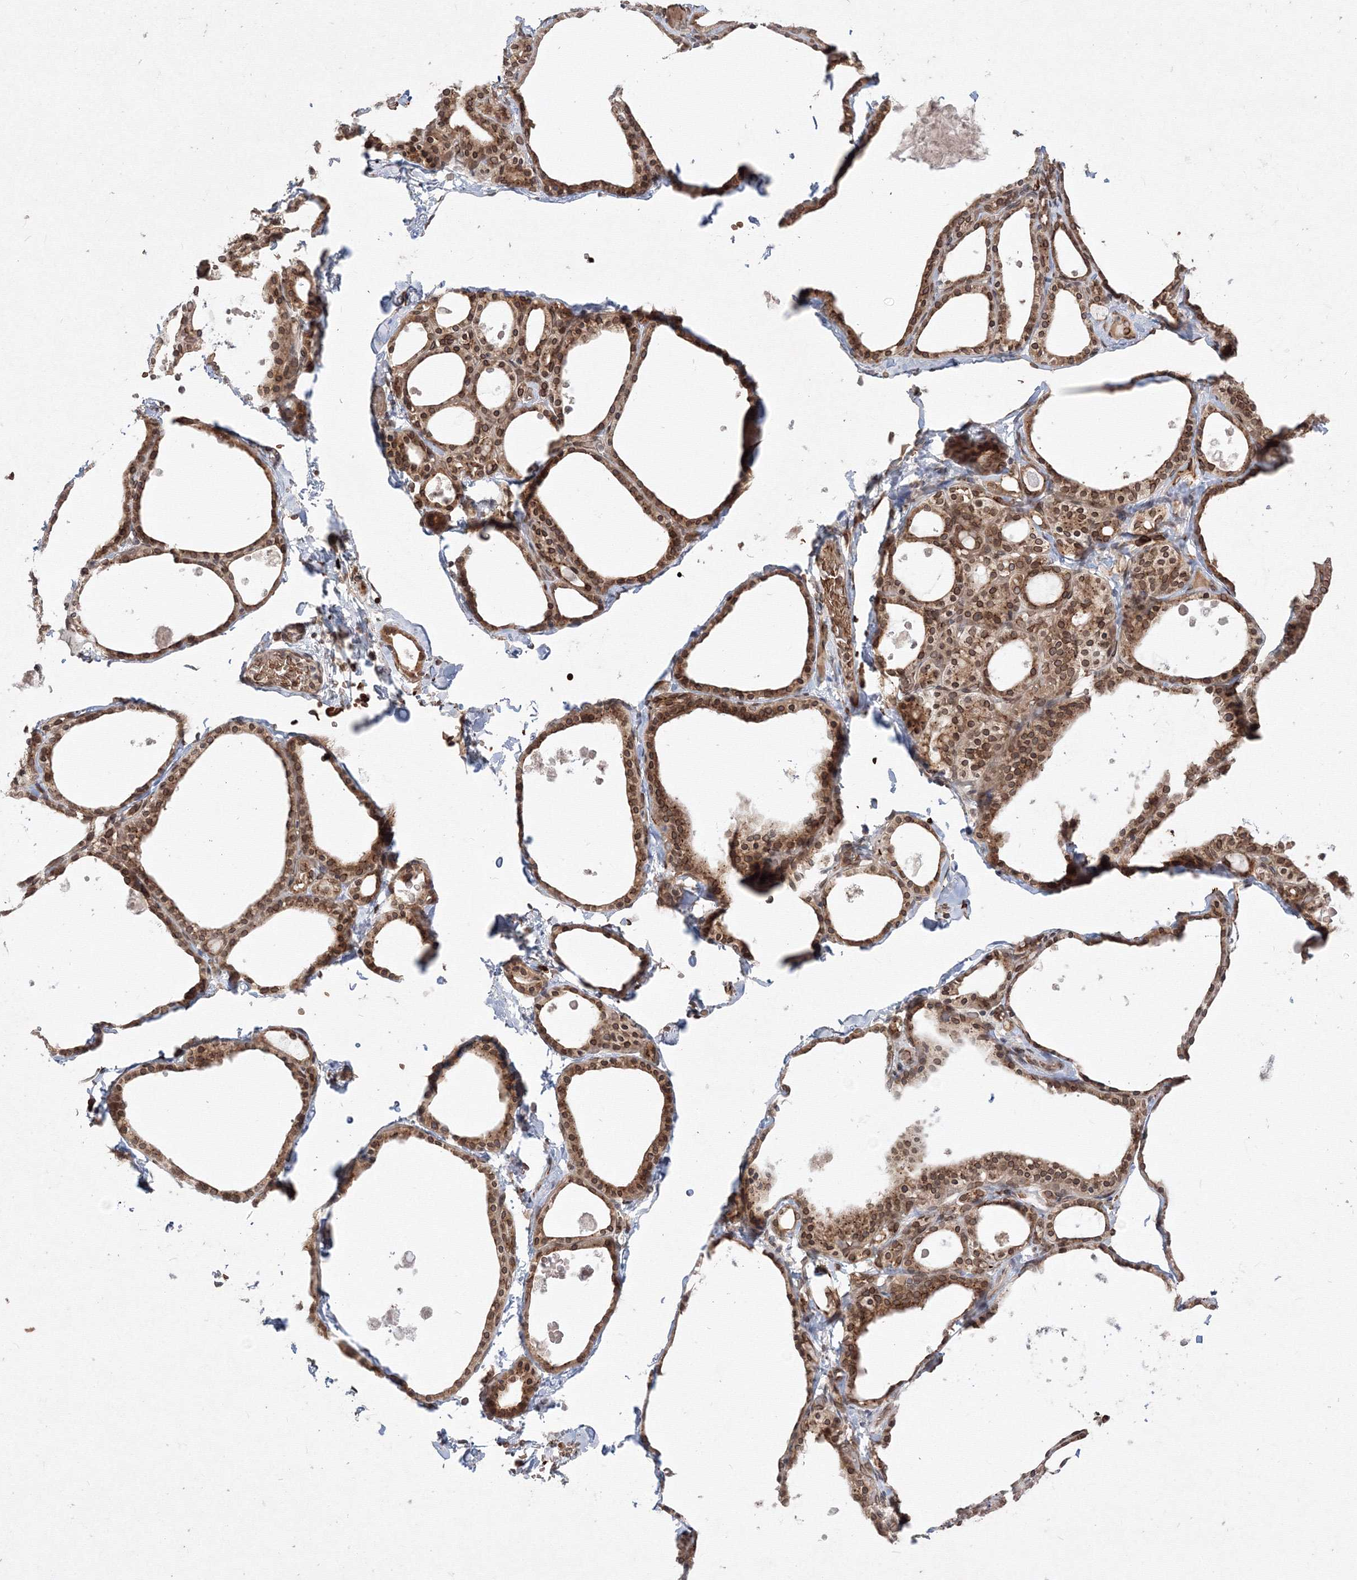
{"staining": {"intensity": "moderate", "quantity": ">75%", "location": "cytoplasmic/membranous,nuclear"}, "tissue": "thyroid gland", "cell_type": "Glandular cells", "image_type": "normal", "snomed": [{"axis": "morphology", "description": "Normal tissue, NOS"}, {"axis": "topography", "description": "Thyroid gland"}], "caption": "IHC staining of unremarkable thyroid gland, which demonstrates medium levels of moderate cytoplasmic/membranous,nuclear positivity in approximately >75% of glandular cells indicating moderate cytoplasmic/membranous,nuclear protein staining. The staining was performed using DAB (brown) for protein detection and nuclei were counterstained in hematoxylin (blue).", "gene": "DNAJB2", "patient": {"sex": "male", "age": 56}}